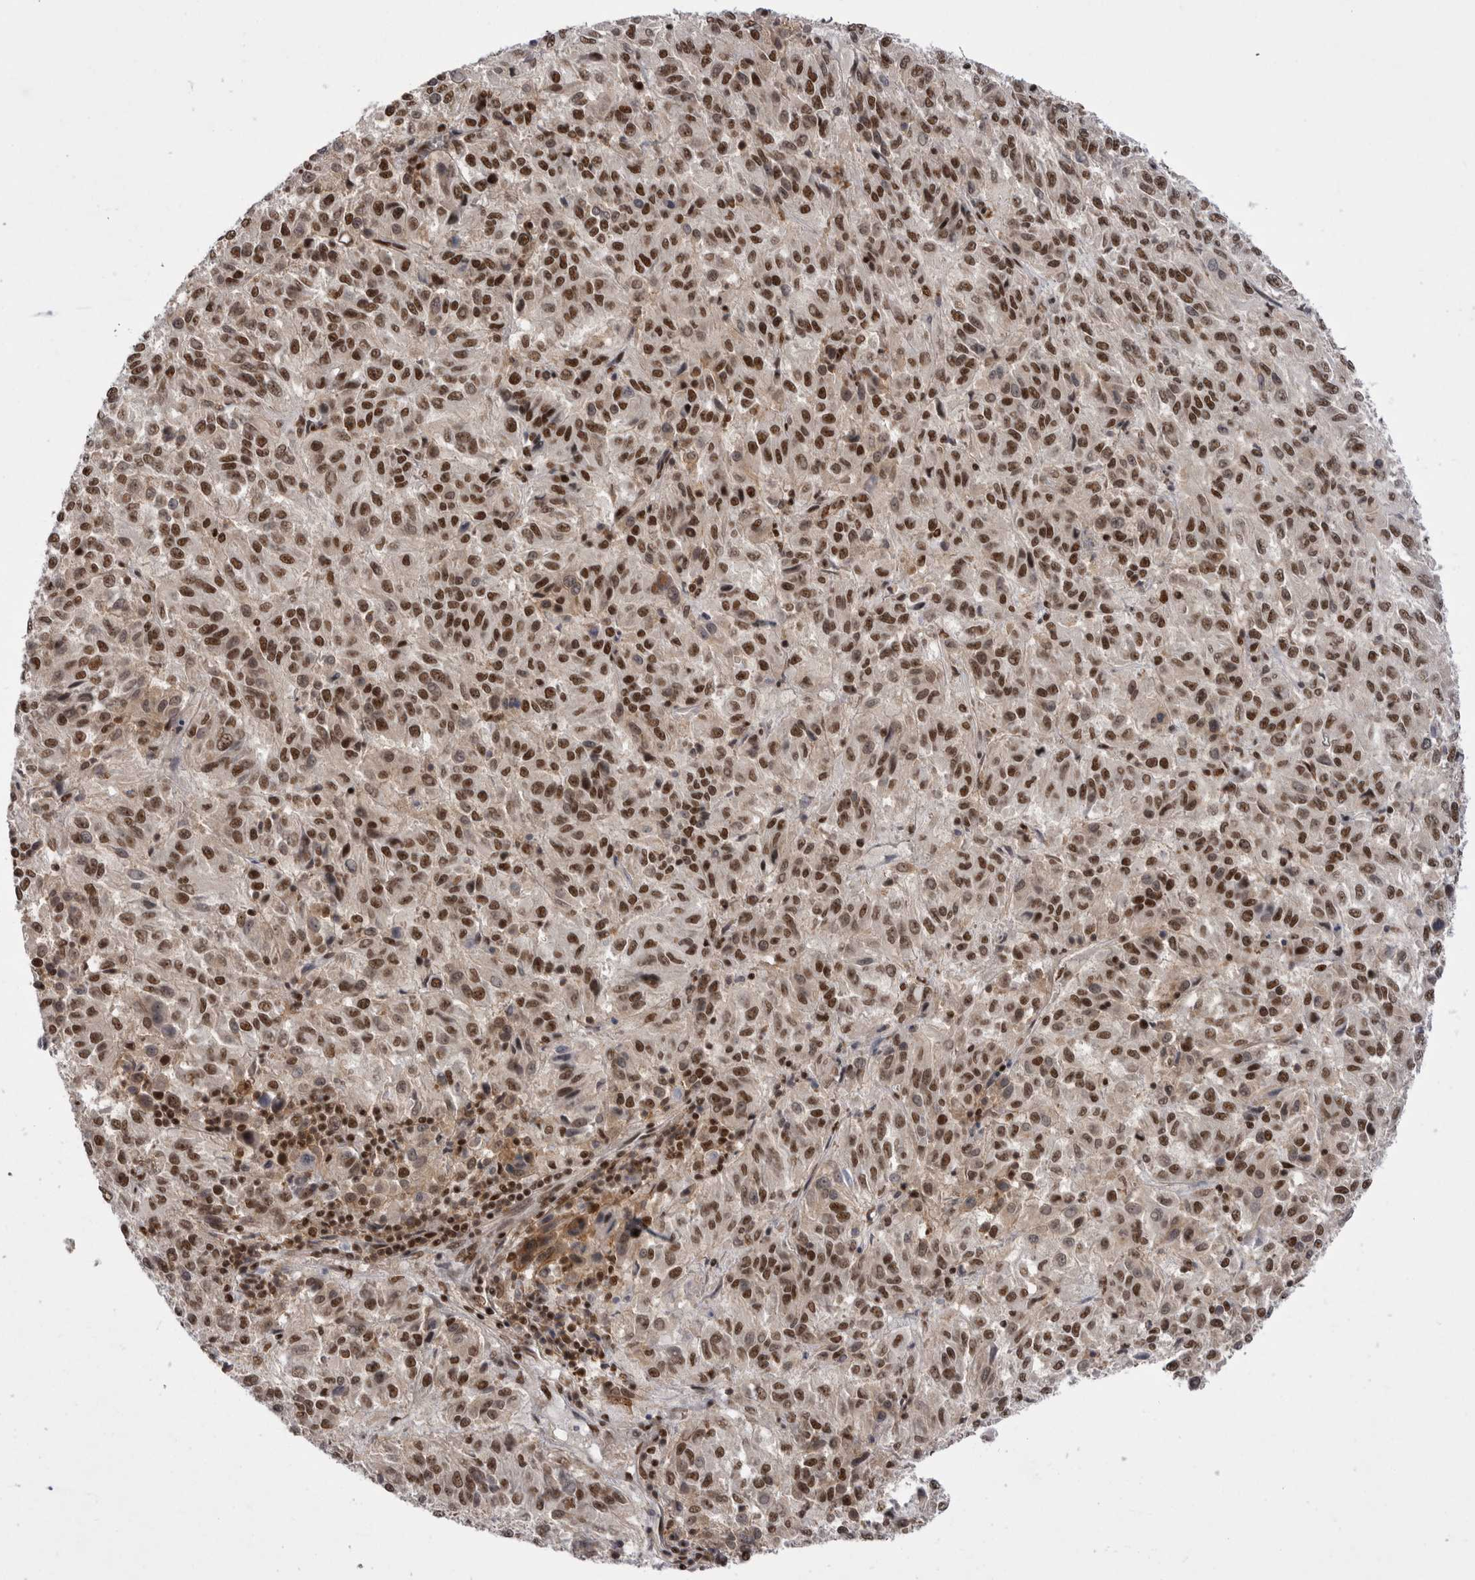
{"staining": {"intensity": "strong", "quantity": ">75%", "location": "nuclear"}, "tissue": "melanoma", "cell_type": "Tumor cells", "image_type": "cancer", "snomed": [{"axis": "morphology", "description": "Malignant melanoma, Metastatic site"}, {"axis": "topography", "description": "Lung"}], "caption": "The photomicrograph reveals immunohistochemical staining of malignant melanoma (metastatic site). There is strong nuclear staining is identified in approximately >75% of tumor cells.", "gene": "PPP1R8", "patient": {"sex": "male", "age": 64}}